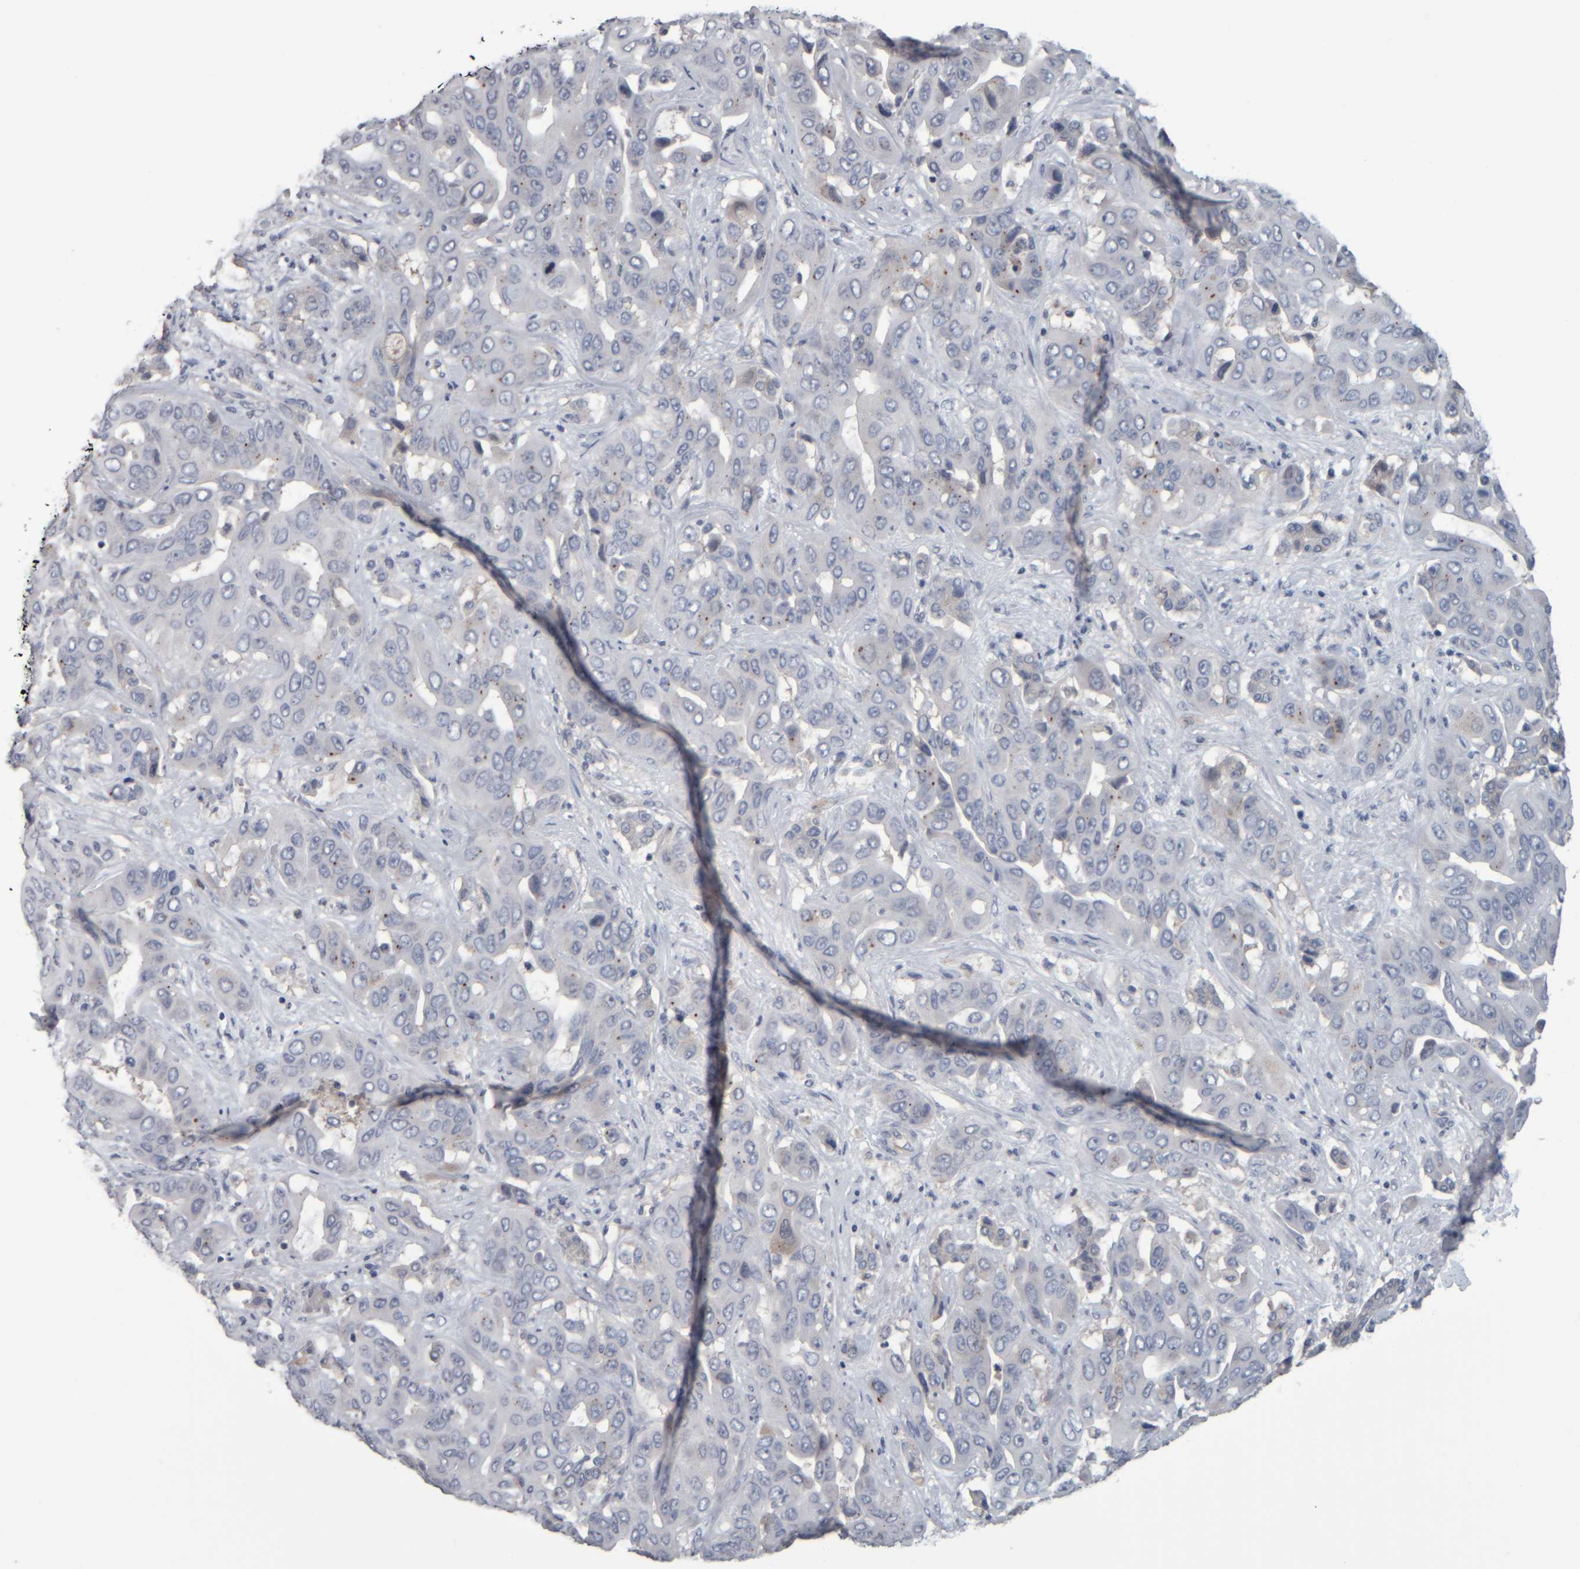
{"staining": {"intensity": "negative", "quantity": "none", "location": "none"}, "tissue": "liver cancer", "cell_type": "Tumor cells", "image_type": "cancer", "snomed": [{"axis": "morphology", "description": "Cholangiocarcinoma"}, {"axis": "topography", "description": "Liver"}], "caption": "Histopathology image shows no significant protein positivity in tumor cells of cholangiocarcinoma (liver). (DAB immunohistochemistry with hematoxylin counter stain).", "gene": "CAVIN4", "patient": {"sex": "female", "age": 52}}